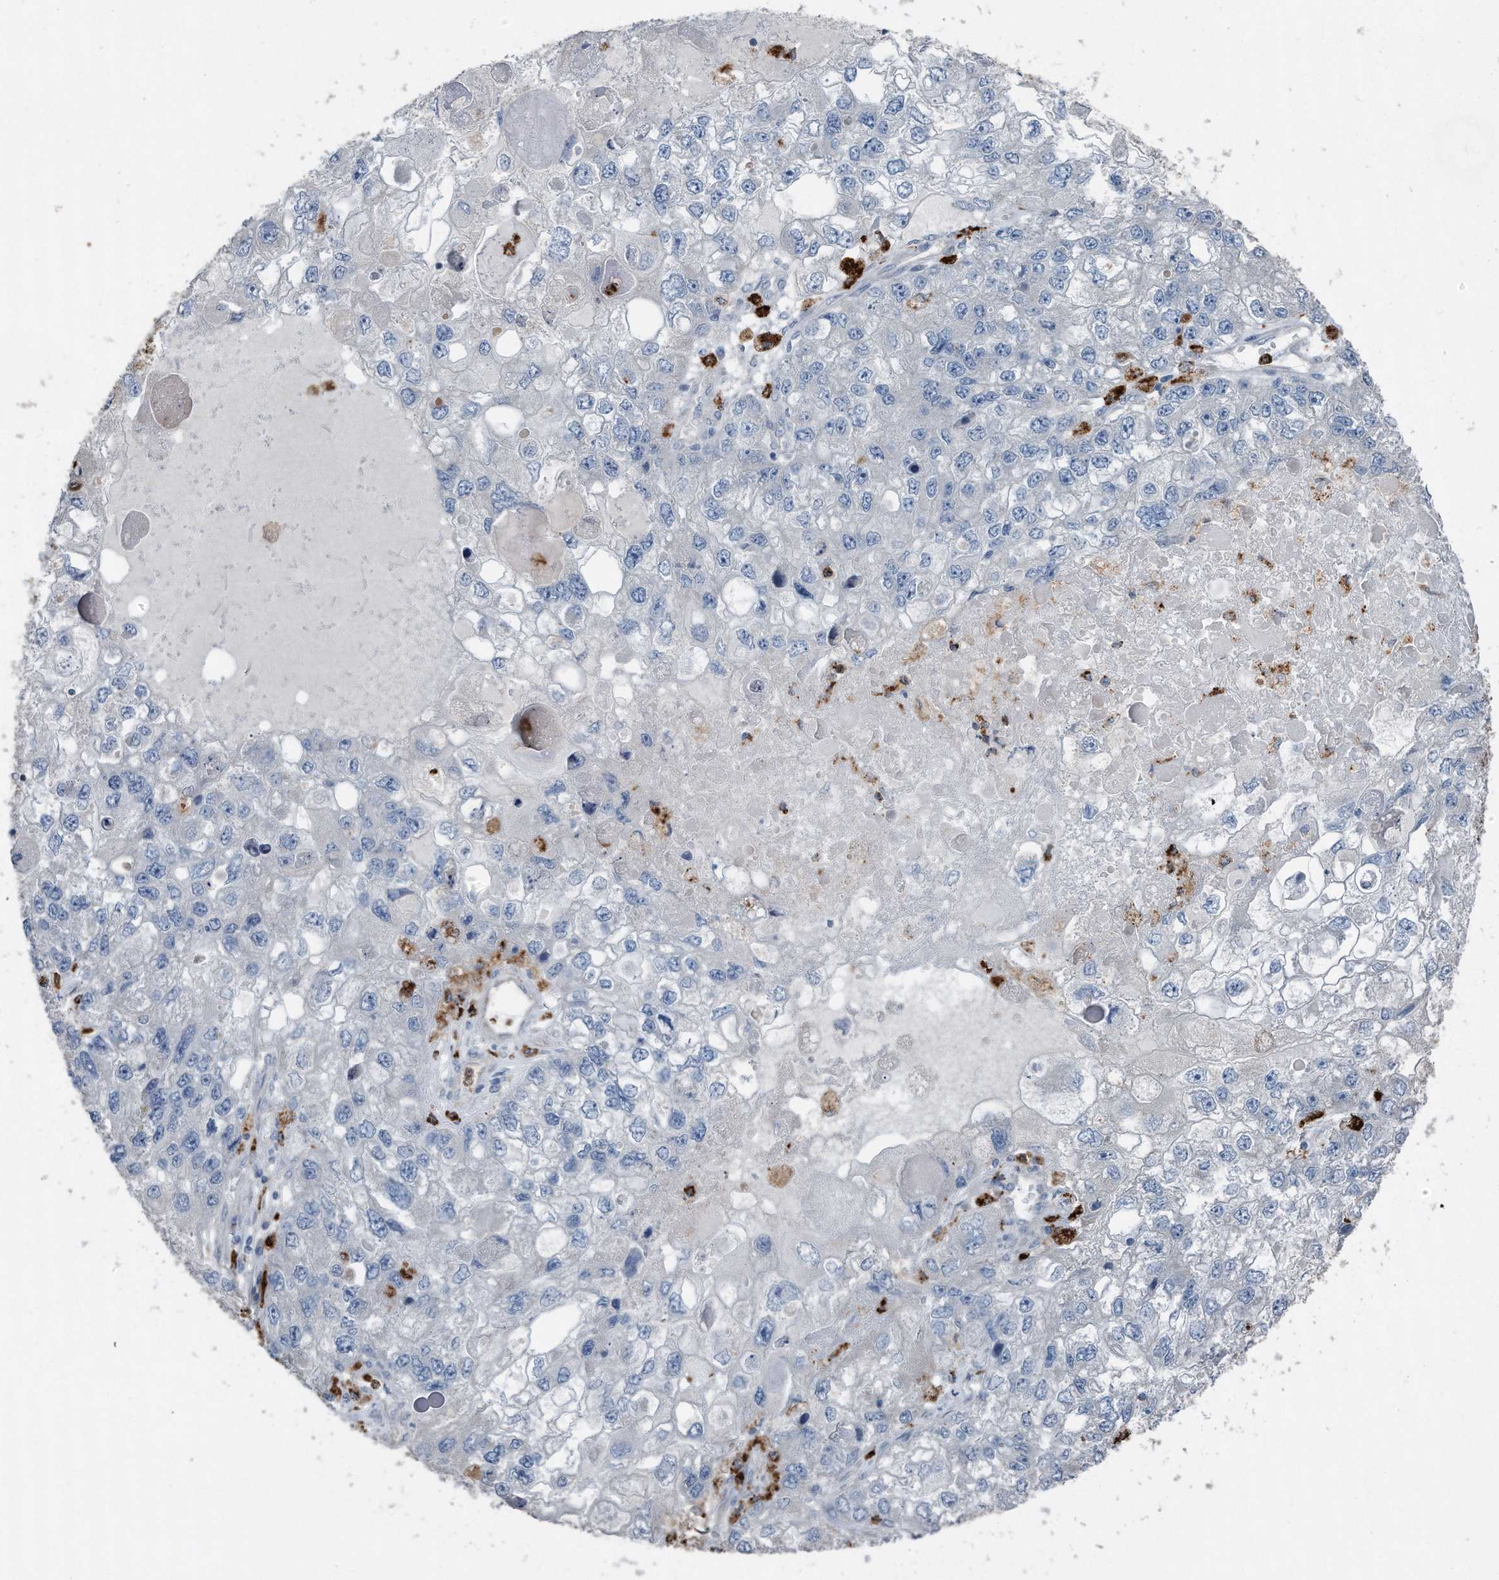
{"staining": {"intensity": "negative", "quantity": "none", "location": "none"}, "tissue": "endometrial cancer", "cell_type": "Tumor cells", "image_type": "cancer", "snomed": [{"axis": "morphology", "description": "Adenocarcinoma, NOS"}, {"axis": "topography", "description": "Endometrium"}], "caption": "Micrograph shows no protein staining in tumor cells of endometrial cancer tissue.", "gene": "ZNF772", "patient": {"sex": "female", "age": 49}}